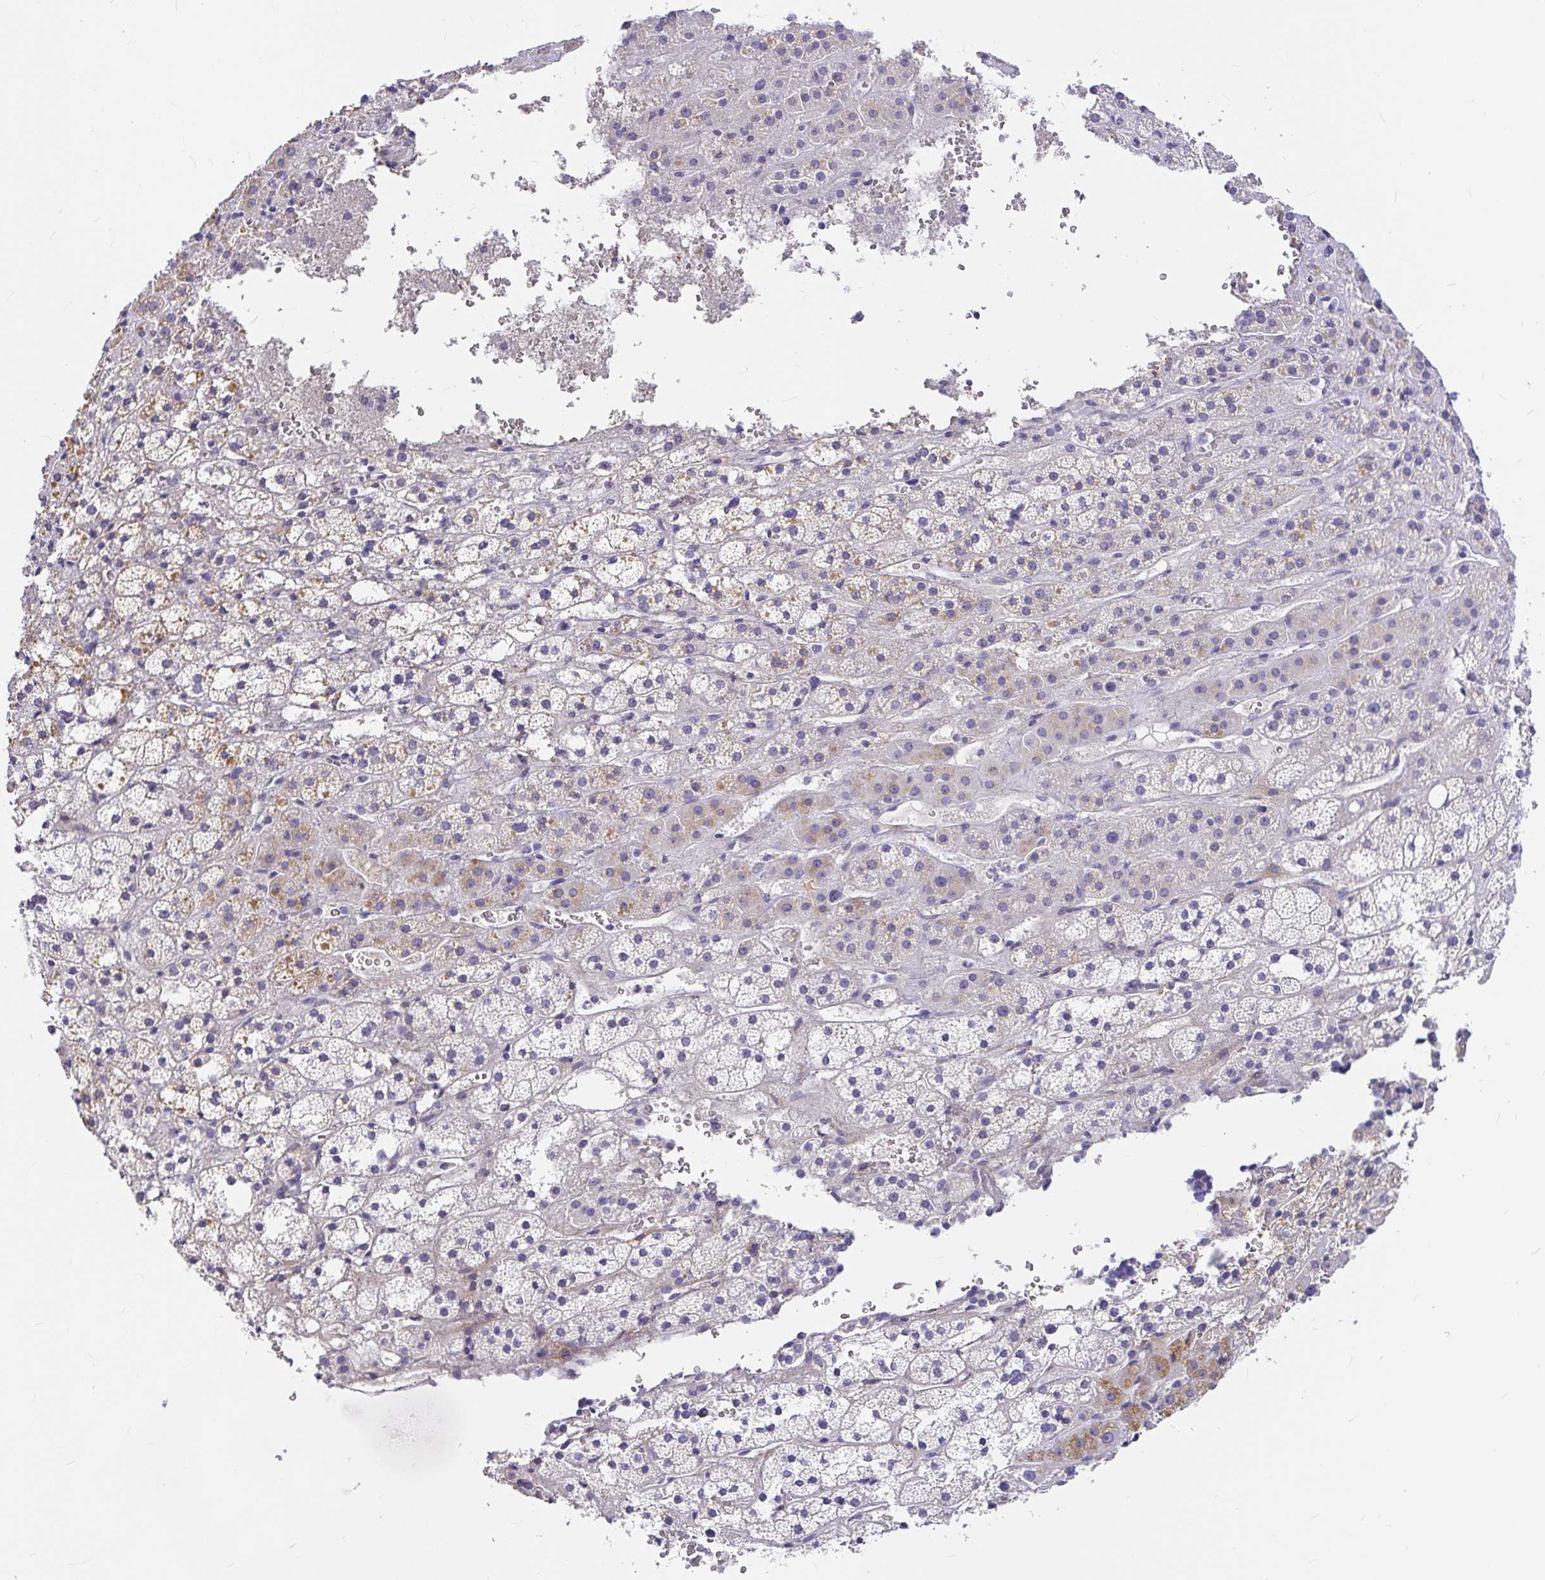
{"staining": {"intensity": "weak", "quantity": "<25%", "location": "cytoplasmic/membranous"}, "tissue": "adrenal gland", "cell_type": "Glandular cells", "image_type": "normal", "snomed": [{"axis": "morphology", "description": "Normal tissue, NOS"}, {"axis": "topography", "description": "Adrenal gland"}], "caption": "Normal adrenal gland was stained to show a protein in brown. There is no significant positivity in glandular cells. (DAB (3,3'-diaminobenzidine) IHC with hematoxylin counter stain).", "gene": "MYO1B", "patient": {"sex": "male", "age": 53}}